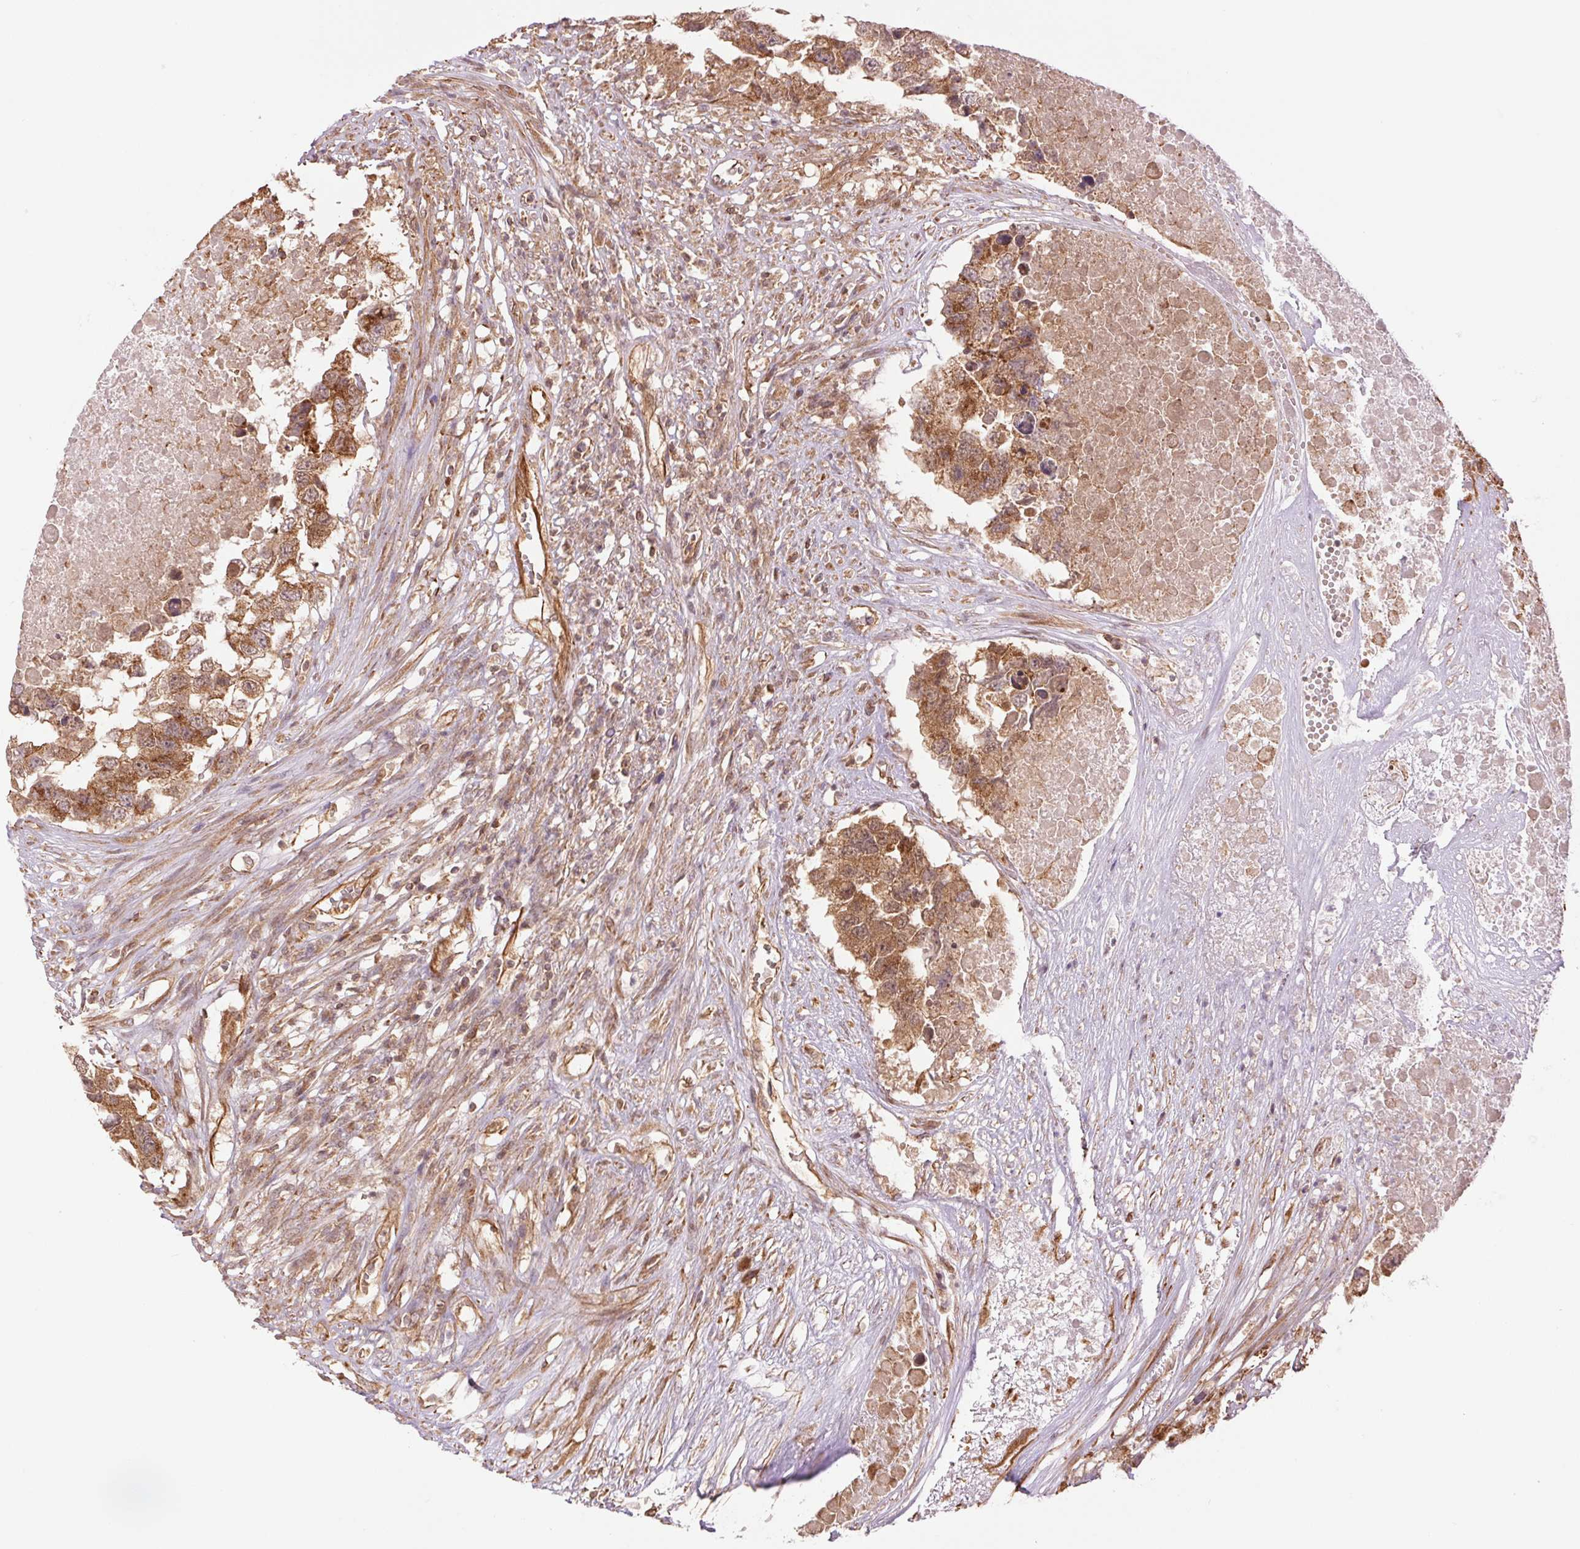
{"staining": {"intensity": "moderate", "quantity": ">75%", "location": "cytoplasmic/membranous"}, "tissue": "testis cancer", "cell_type": "Tumor cells", "image_type": "cancer", "snomed": [{"axis": "morphology", "description": "Carcinoma, Embryonal, NOS"}, {"axis": "topography", "description": "Testis"}], "caption": "Testis embryonal carcinoma stained for a protein shows moderate cytoplasmic/membranous positivity in tumor cells.", "gene": "STARD7", "patient": {"sex": "male", "age": 83}}